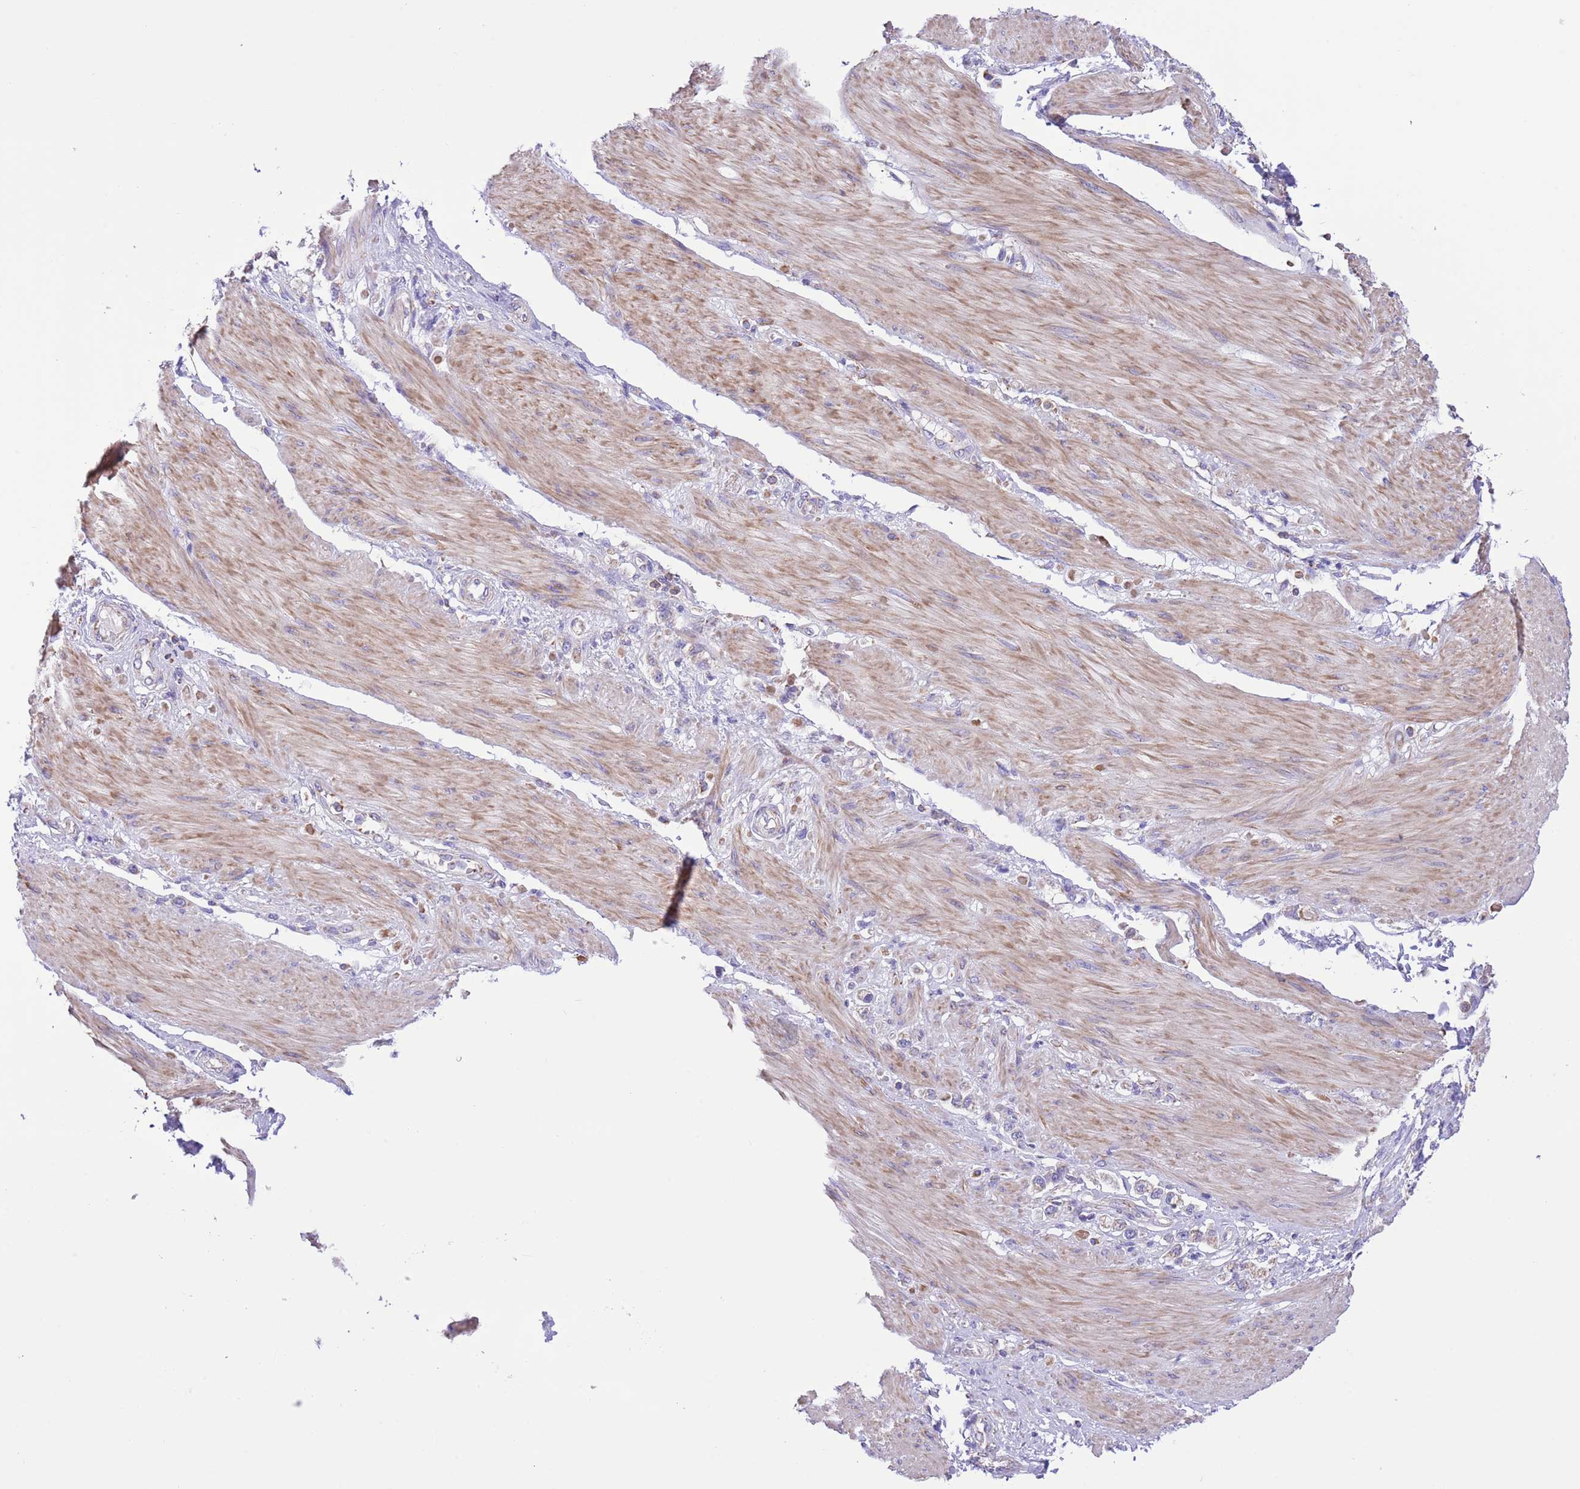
{"staining": {"intensity": "weak", "quantity": "<25%", "location": "cytoplasmic/membranous"}, "tissue": "stomach cancer", "cell_type": "Tumor cells", "image_type": "cancer", "snomed": [{"axis": "morphology", "description": "Adenocarcinoma, NOS"}, {"axis": "topography", "description": "Stomach"}], "caption": "Stomach adenocarcinoma stained for a protein using immunohistochemistry reveals no staining tumor cells.", "gene": "SS18L2", "patient": {"sex": "female", "age": 65}}